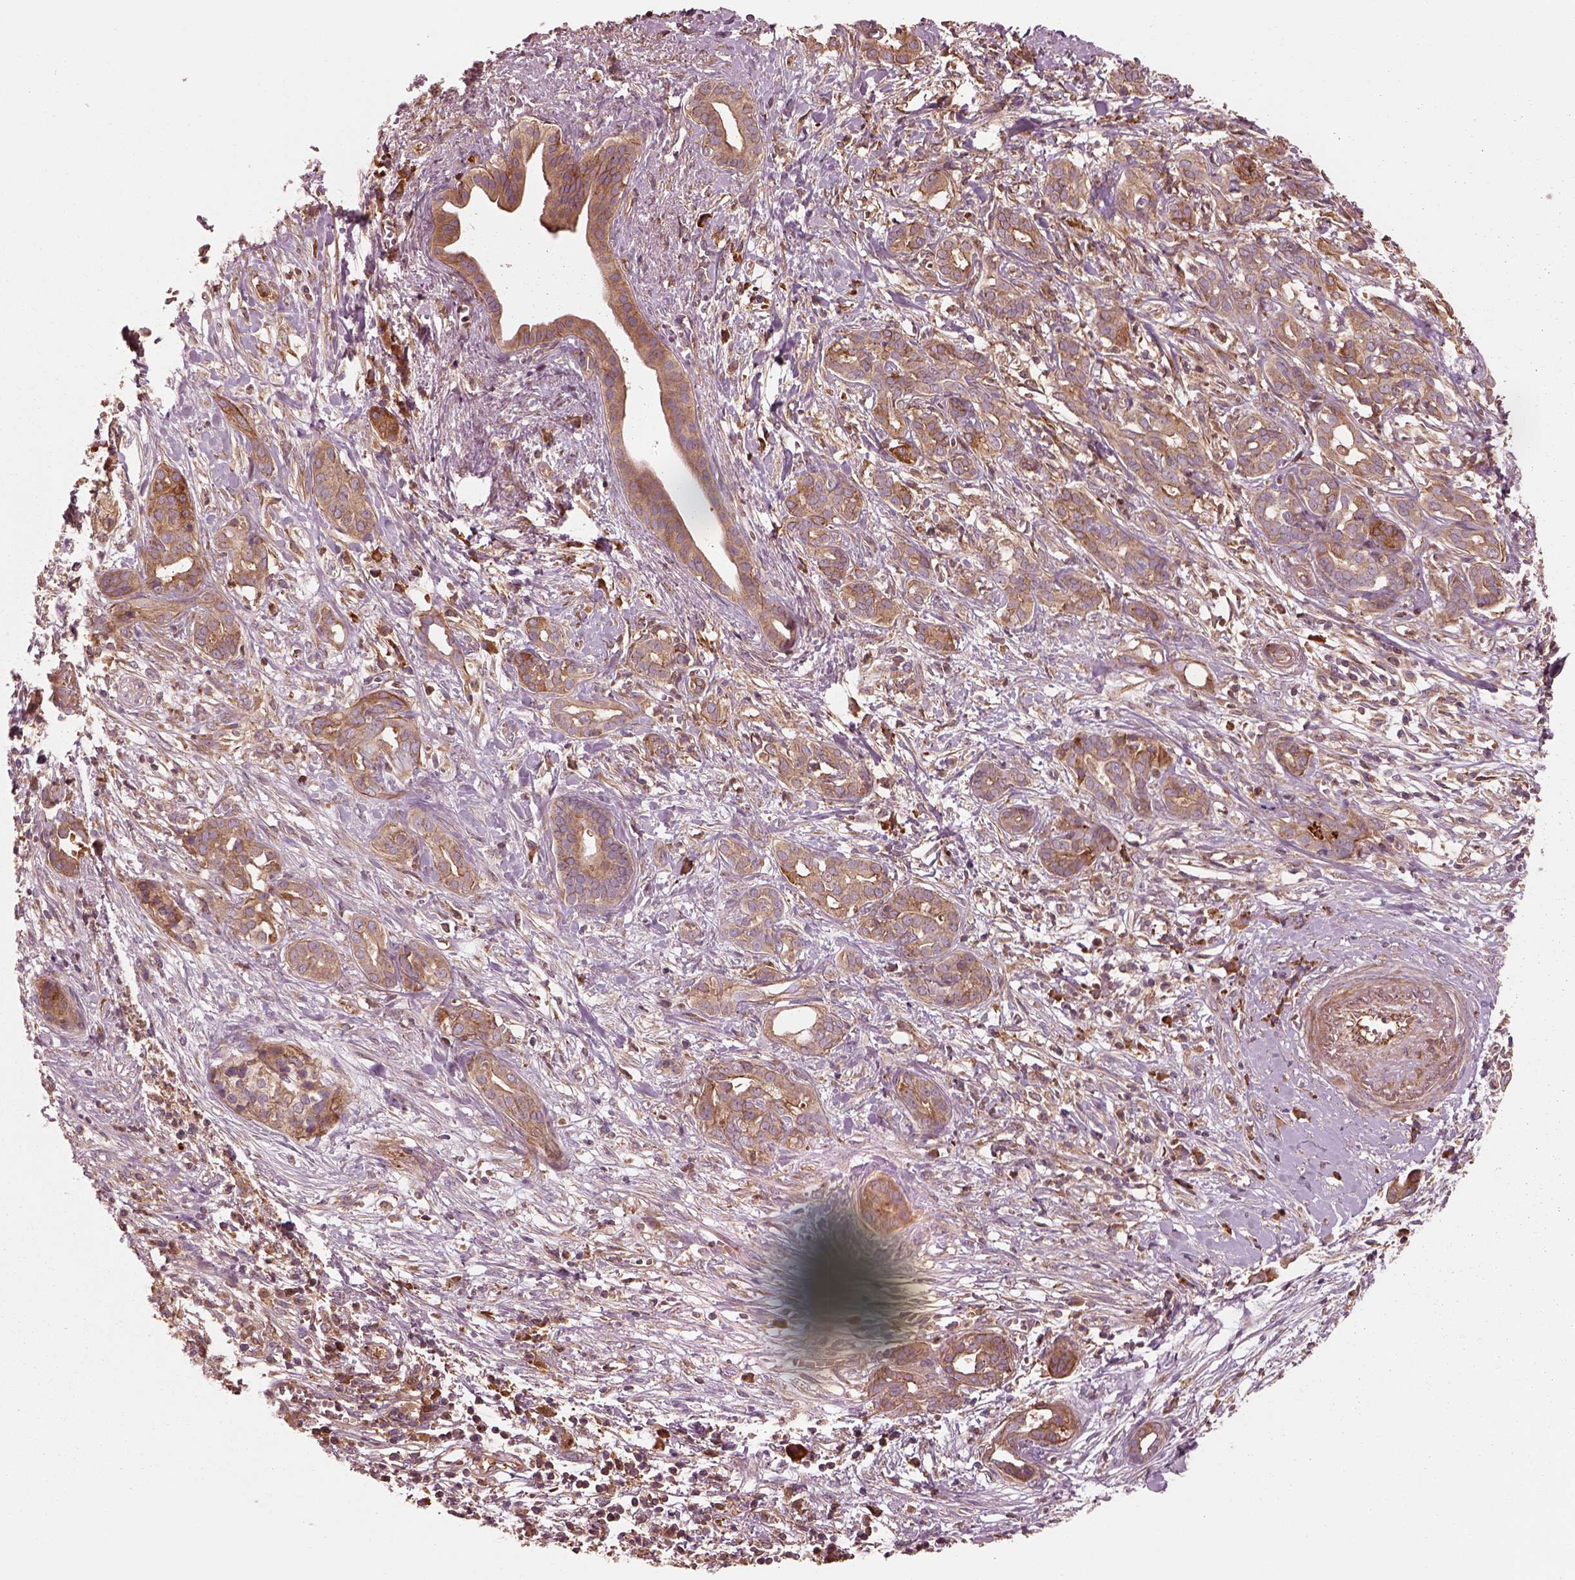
{"staining": {"intensity": "moderate", "quantity": "25%-75%", "location": "cytoplasmic/membranous"}, "tissue": "pancreatic cancer", "cell_type": "Tumor cells", "image_type": "cancer", "snomed": [{"axis": "morphology", "description": "Adenocarcinoma, NOS"}, {"axis": "topography", "description": "Pancreas"}], "caption": "This is an image of immunohistochemistry staining of pancreatic cancer, which shows moderate expression in the cytoplasmic/membranous of tumor cells.", "gene": "ASCC2", "patient": {"sex": "male", "age": 61}}